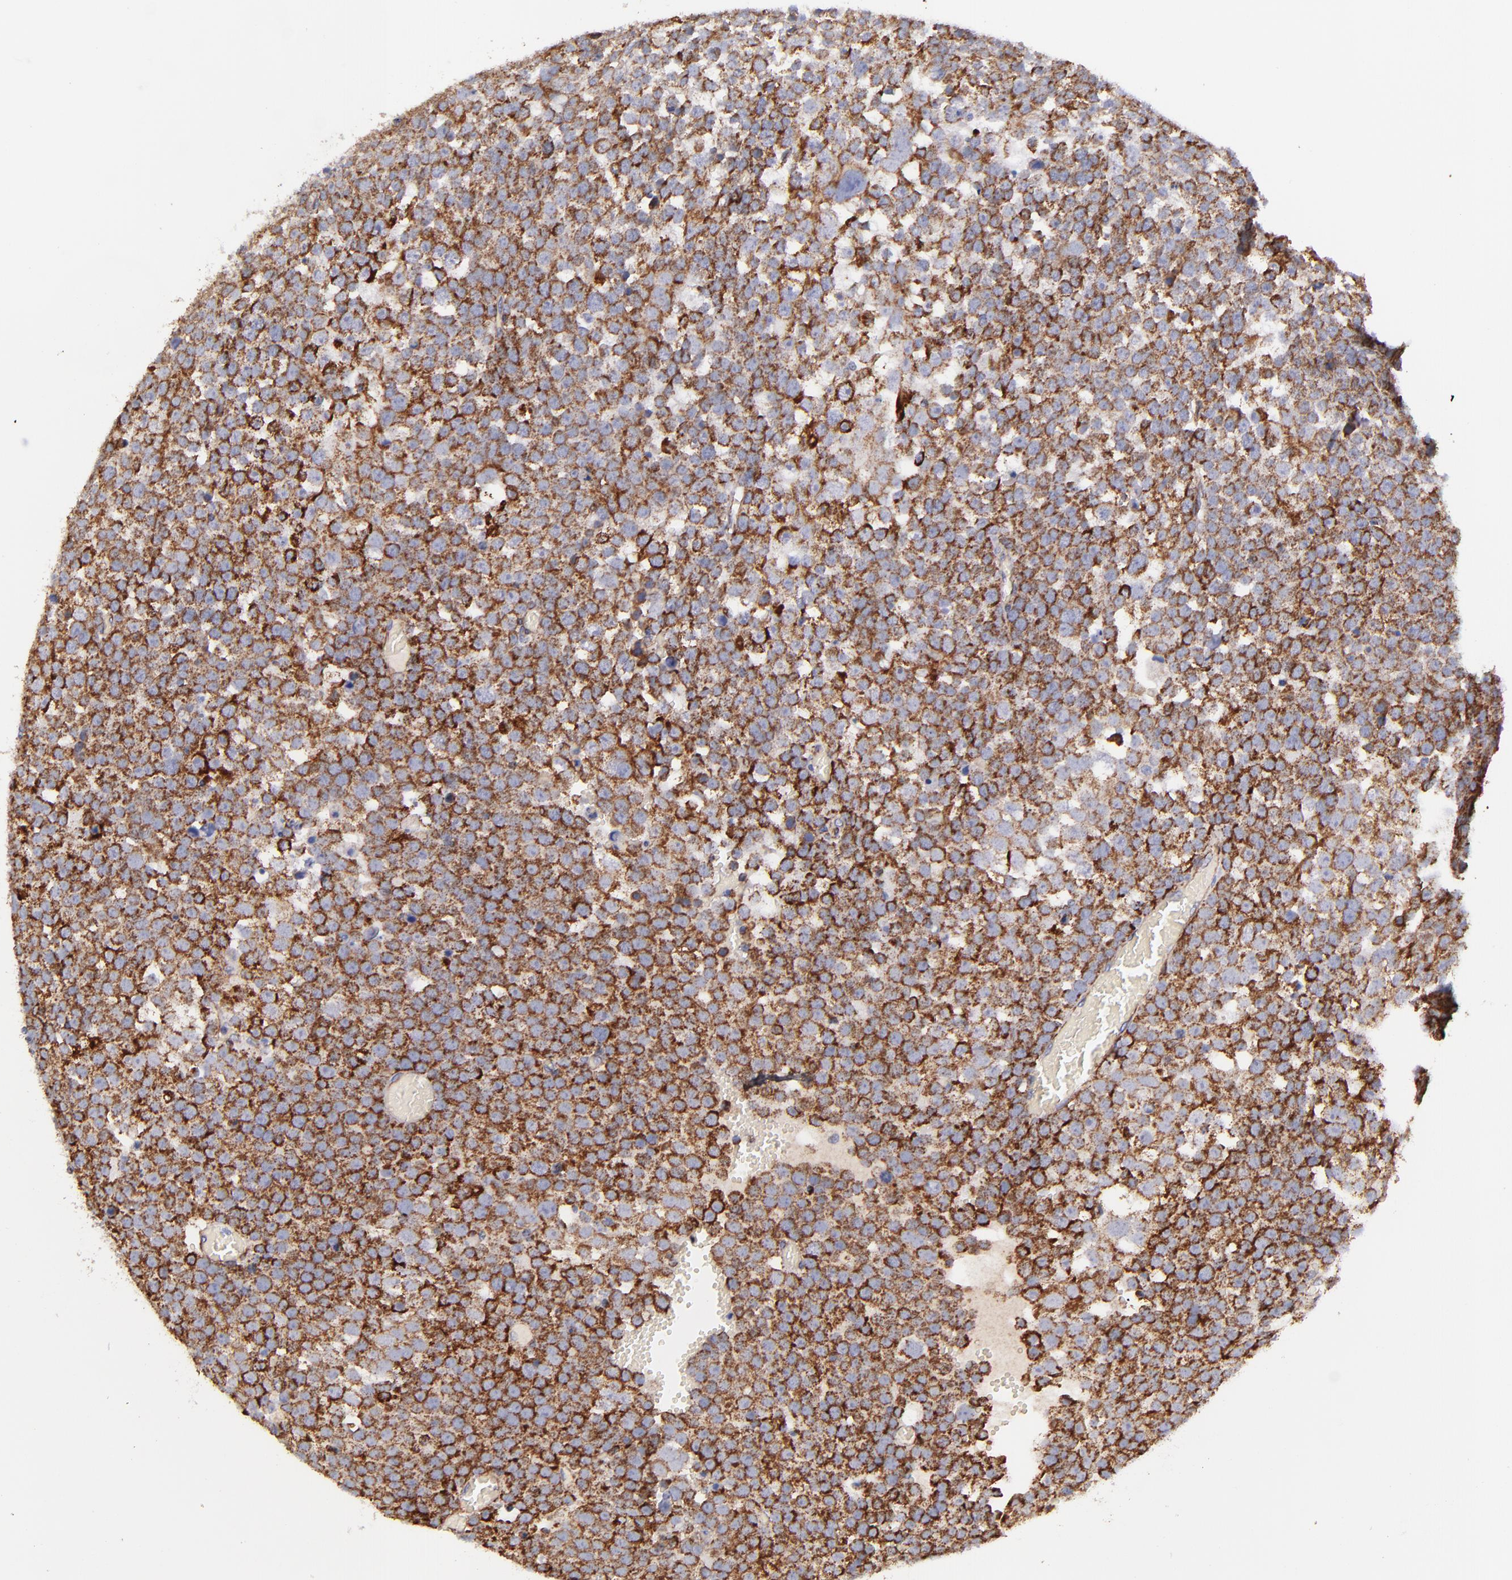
{"staining": {"intensity": "moderate", "quantity": ">75%", "location": "cytoplasmic/membranous"}, "tissue": "testis cancer", "cell_type": "Tumor cells", "image_type": "cancer", "snomed": [{"axis": "morphology", "description": "Seminoma, NOS"}, {"axis": "topography", "description": "Testis"}], "caption": "Testis cancer (seminoma) stained with DAB (3,3'-diaminobenzidine) immunohistochemistry (IHC) exhibits medium levels of moderate cytoplasmic/membranous staining in about >75% of tumor cells. Nuclei are stained in blue.", "gene": "IDH3G", "patient": {"sex": "male", "age": 71}}